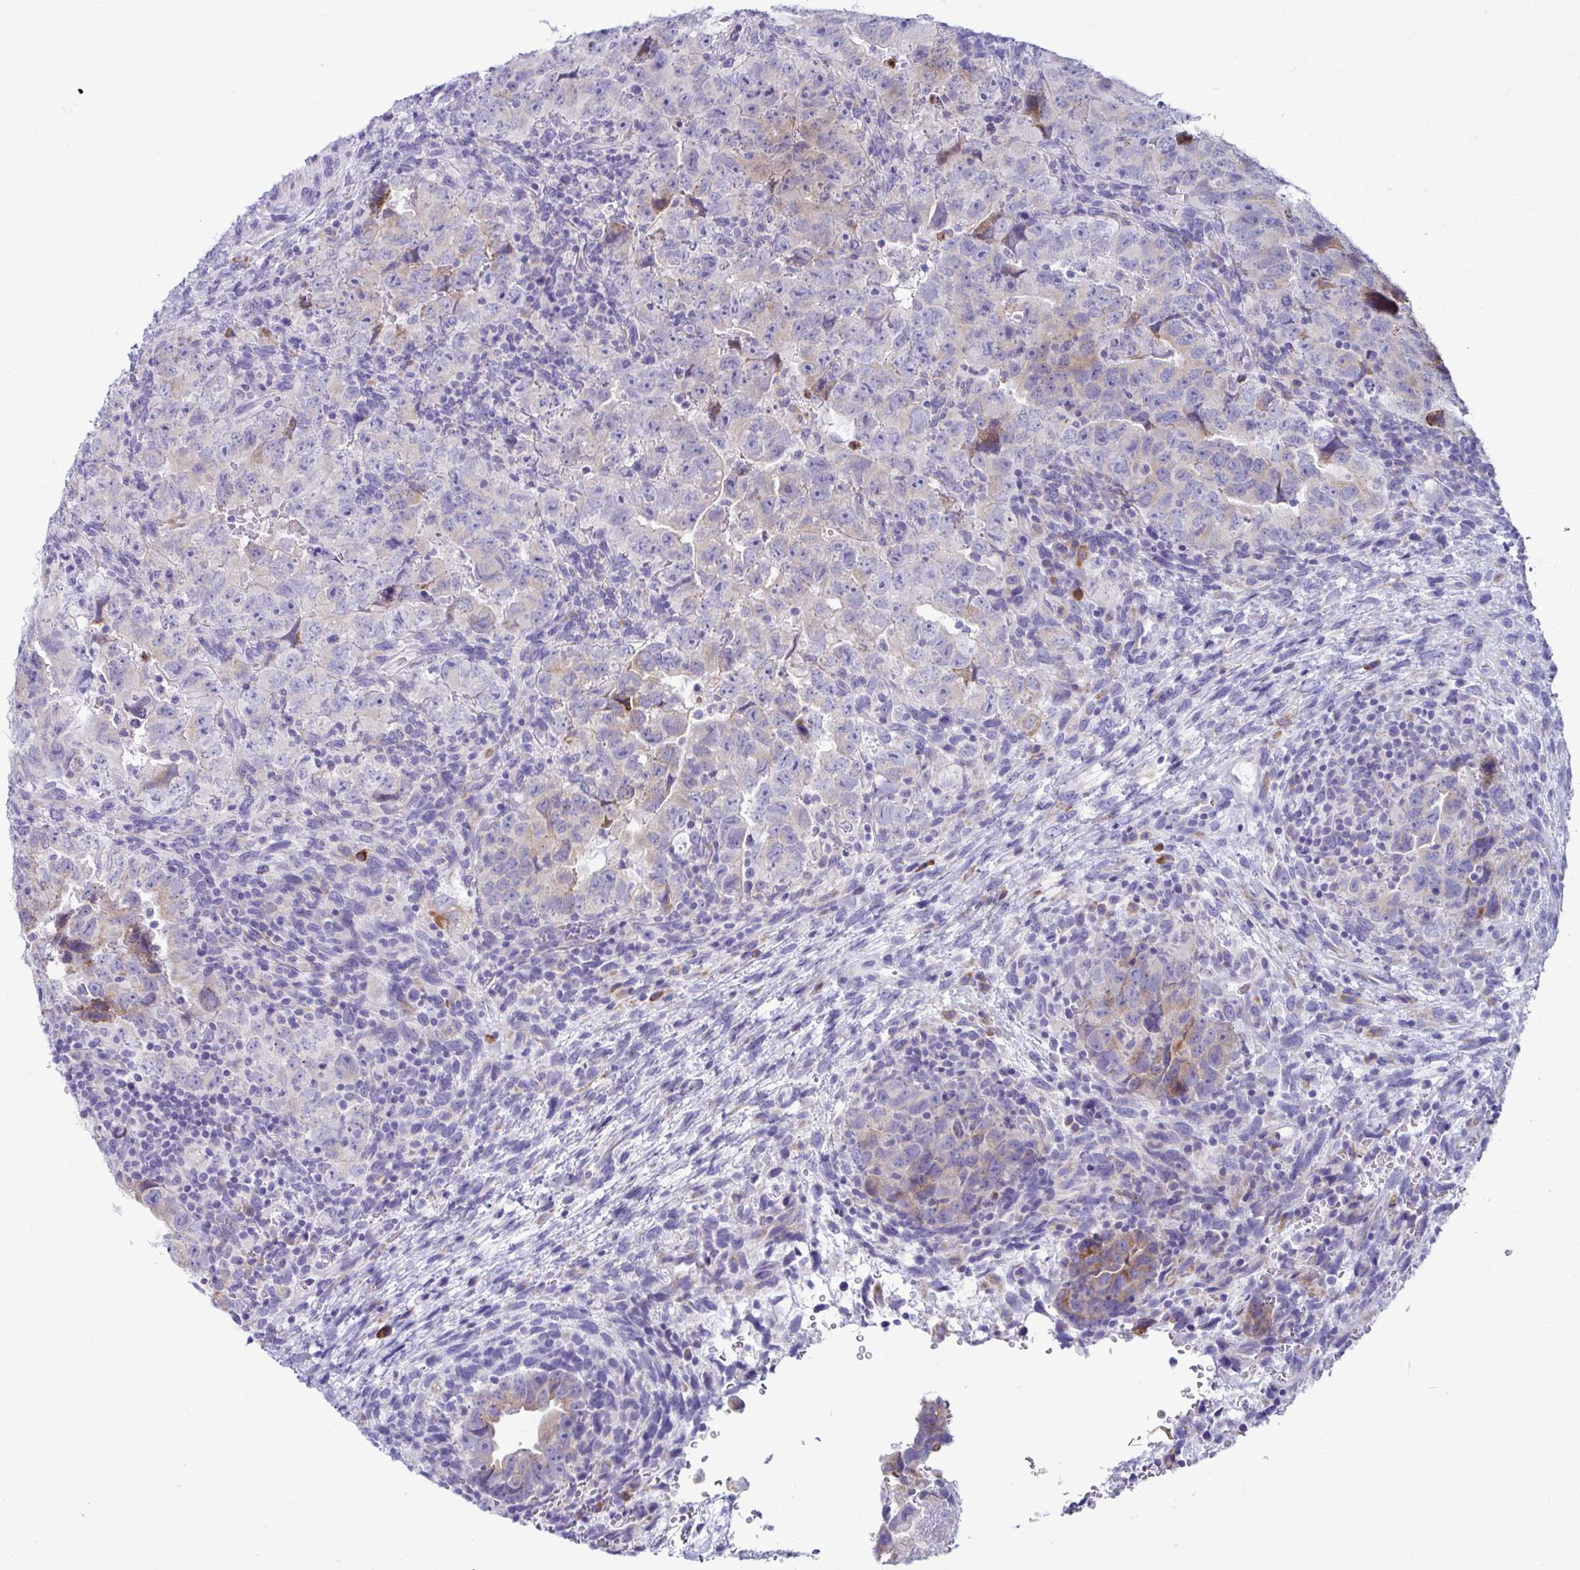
{"staining": {"intensity": "weak", "quantity": "25%-75%", "location": "cytoplasmic/membranous"}, "tissue": "testis cancer", "cell_type": "Tumor cells", "image_type": "cancer", "snomed": [{"axis": "morphology", "description": "Carcinoma, Embryonal, NOS"}, {"axis": "topography", "description": "Testis"}], "caption": "Immunohistochemistry (IHC) staining of testis cancer (embryonal carcinoma), which exhibits low levels of weak cytoplasmic/membranous expression in about 25%-75% of tumor cells indicating weak cytoplasmic/membranous protein staining. The staining was performed using DAB (3,3'-diaminobenzidine) (brown) for protein detection and nuclei were counterstained in hematoxylin (blue).", "gene": "TFPI2", "patient": {"sex": "male", "age": 24}}